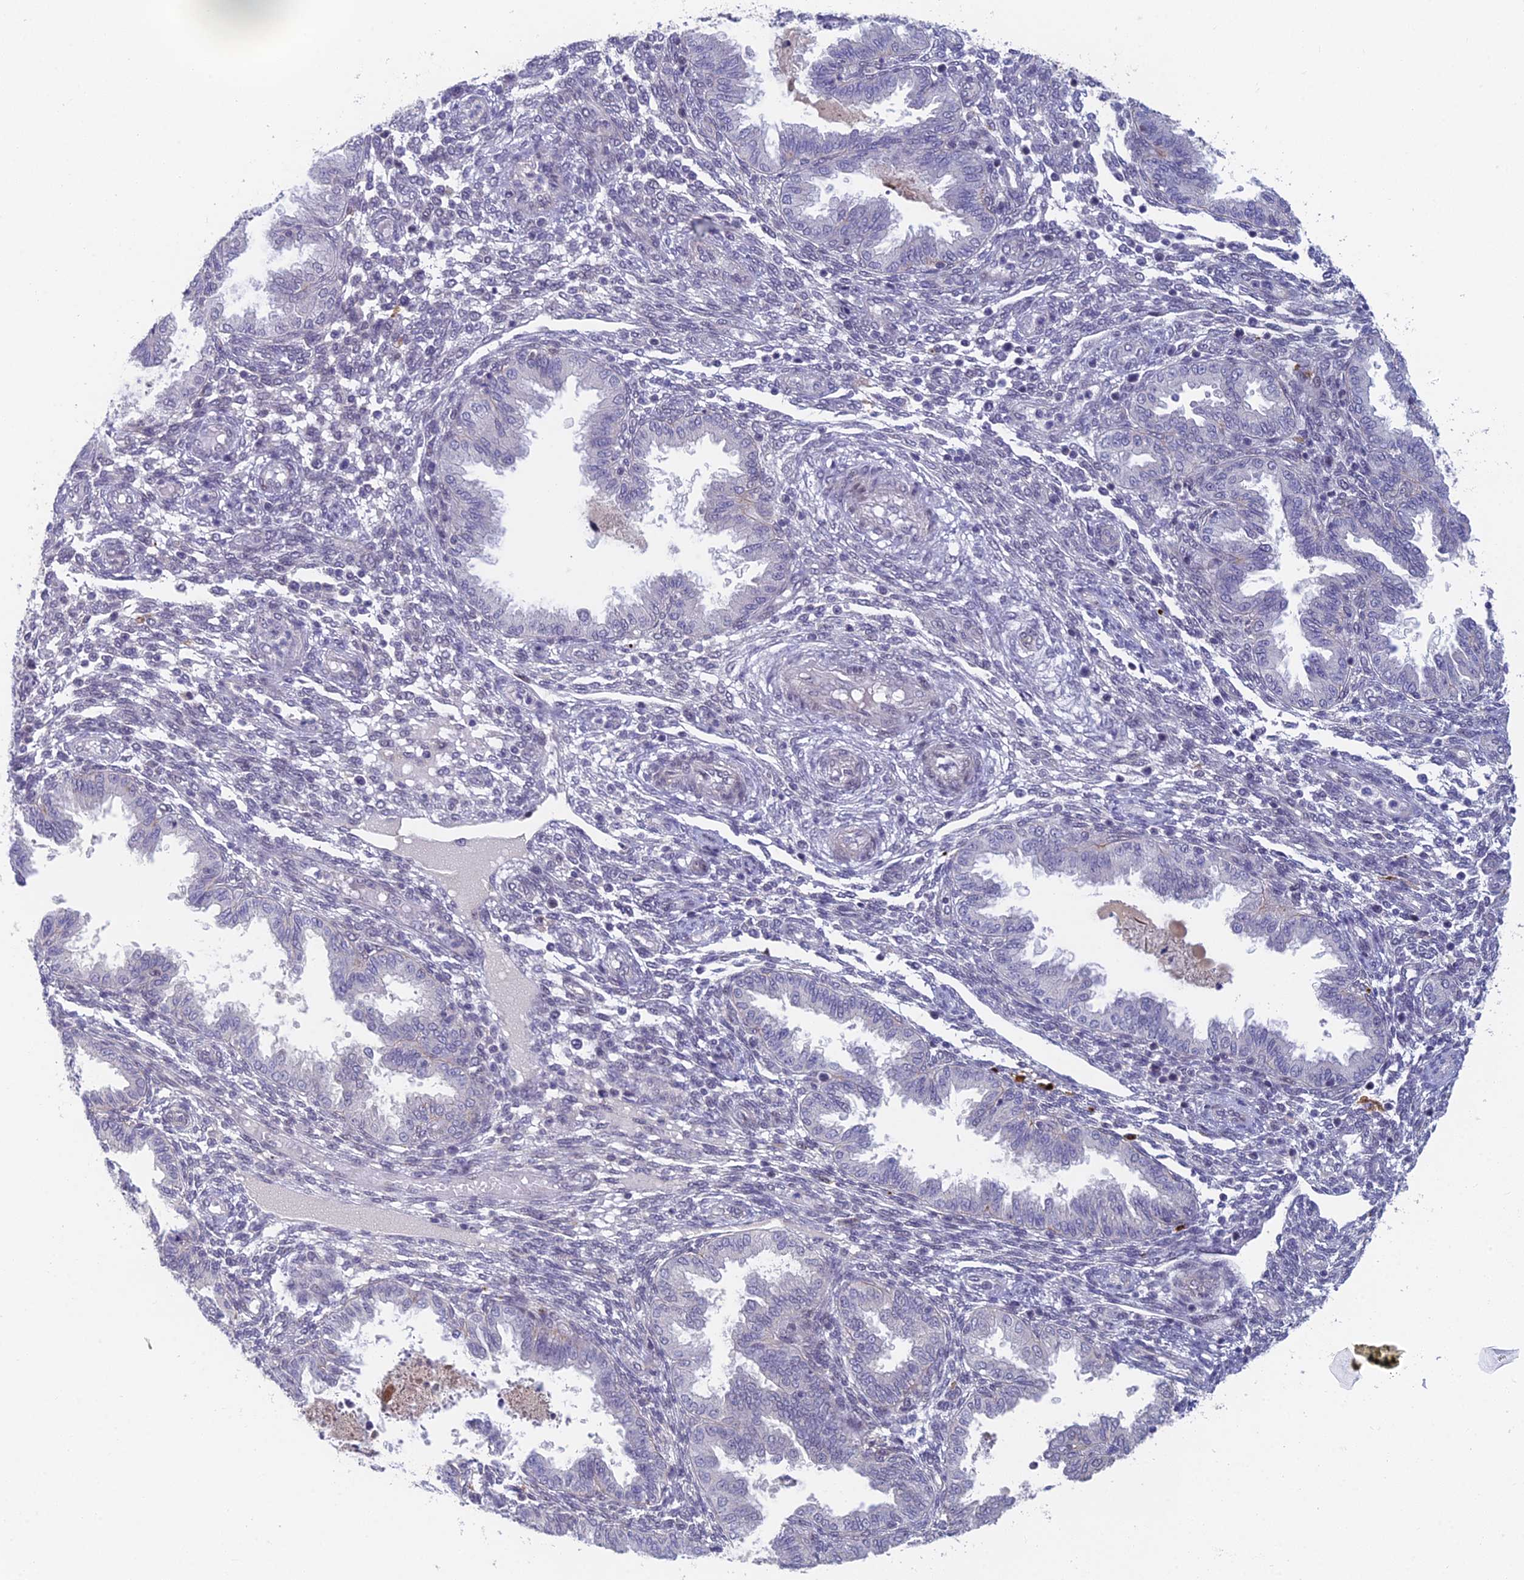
{"staining": {"intensity": "negative", "quantity": "none", "location": "none"}, "tissue": "endometrium", "cell_type": "Cells in endometrial stroma", "image_type": "normal", "snomed": [{"axis": "morphology", "description": "Normal tissue, NOS"}, {"axis": "topography", "description": "Endometrium"}], "caption": "A high-resolution histopathology image shows immunohistochemistry (IHC) staining of benign endometrium, which demonstrates no significant positivity in cells in endometrial stroma. (IHC, brightfield microscopy, high magnification).", "gene": "NSMCE1", "patient": {"sex": "female", "age": 33}}